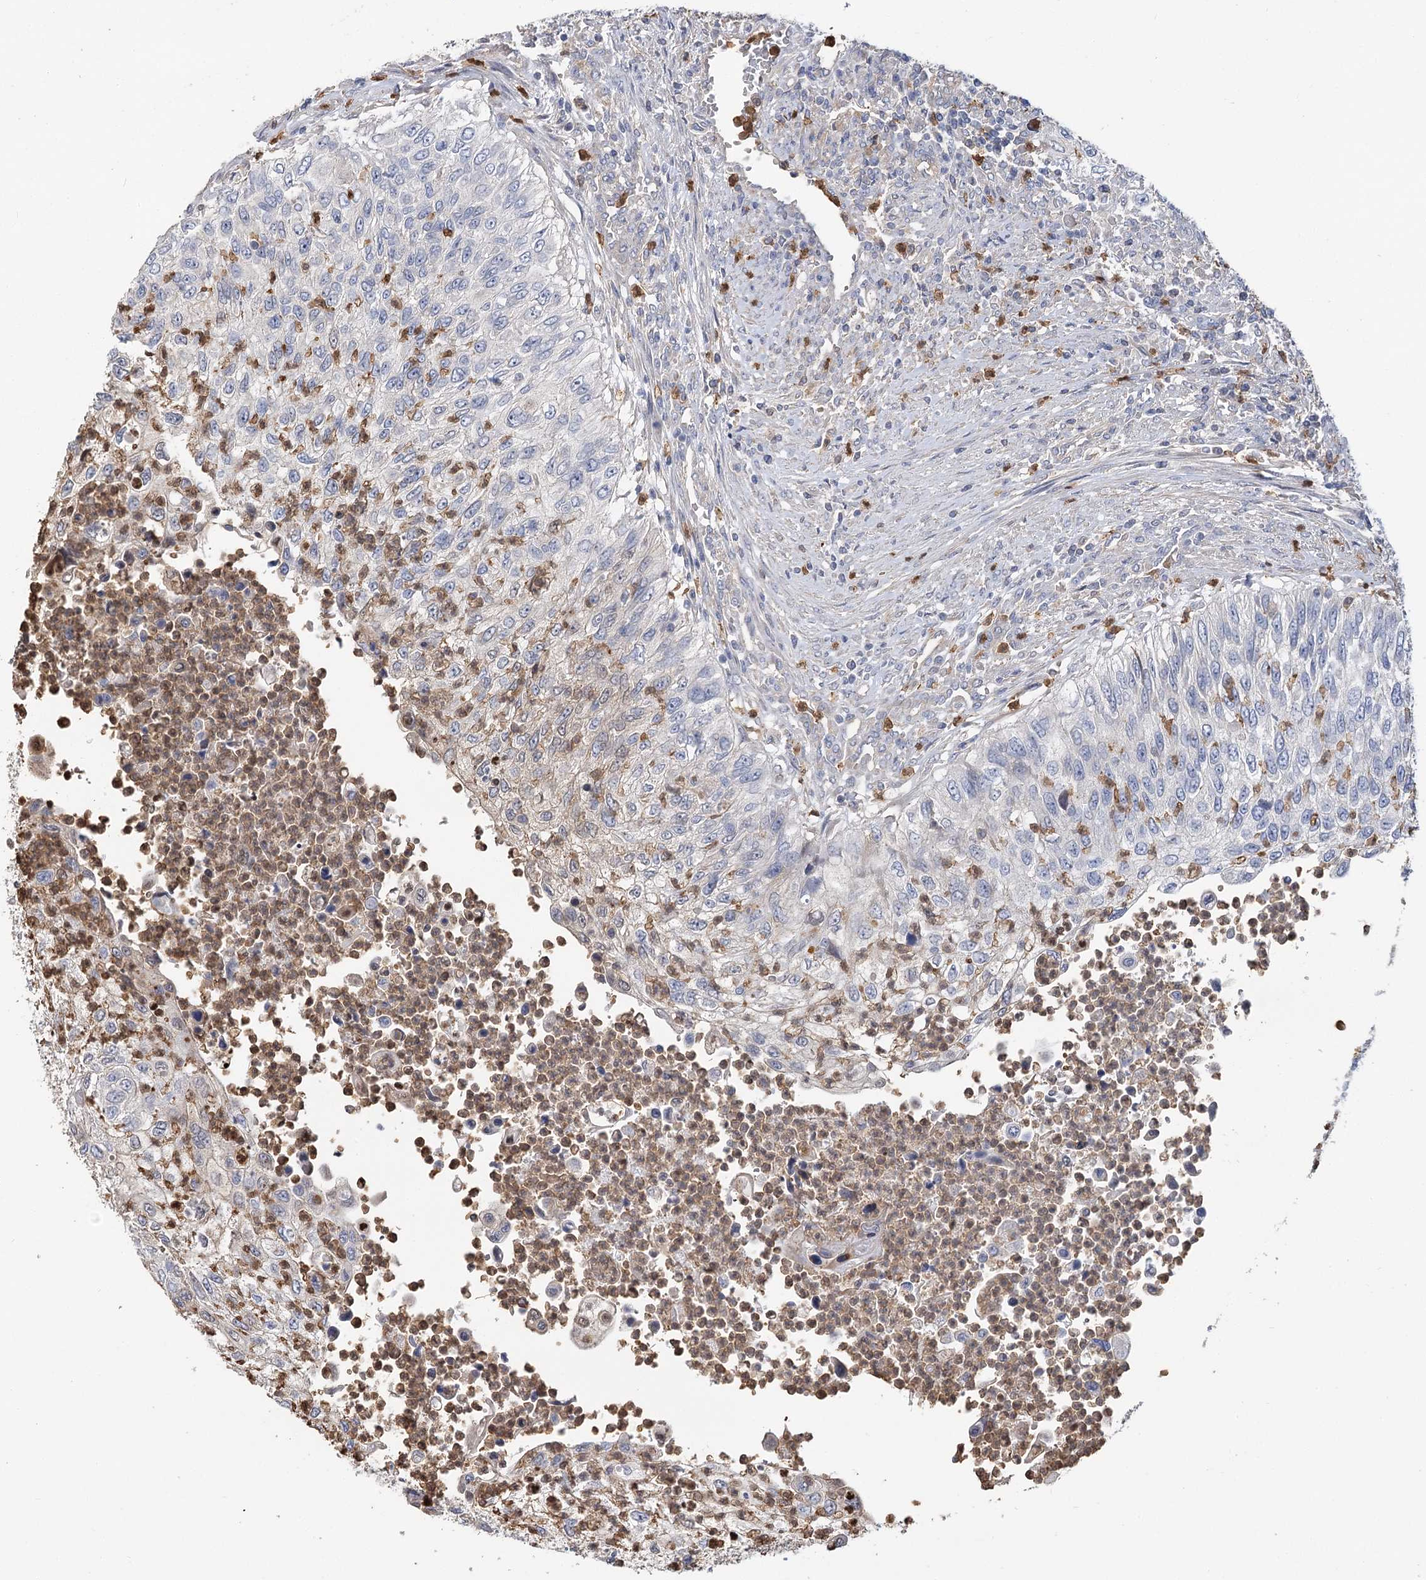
{"staining": {"intensity": "negative", "quantity": "none", "location": "none"}, "tissue": "urothelial cancer", "cell_type": "Tumor cells", "image_type": "cancer", "snomed": [{"axis": "morphology", "description": "Urothelial carcinoma, High grade"}, {"axis": "topography", "description": "Urinary bladder"}], "caption": "Human high-grade urothelial carcinoma stained for a protein using immunohistochemistry (IHC) demonstrates no expression in tumor cells.", "gene": "EPB41L5", "patient": {"sex": "female", "age": 60}}